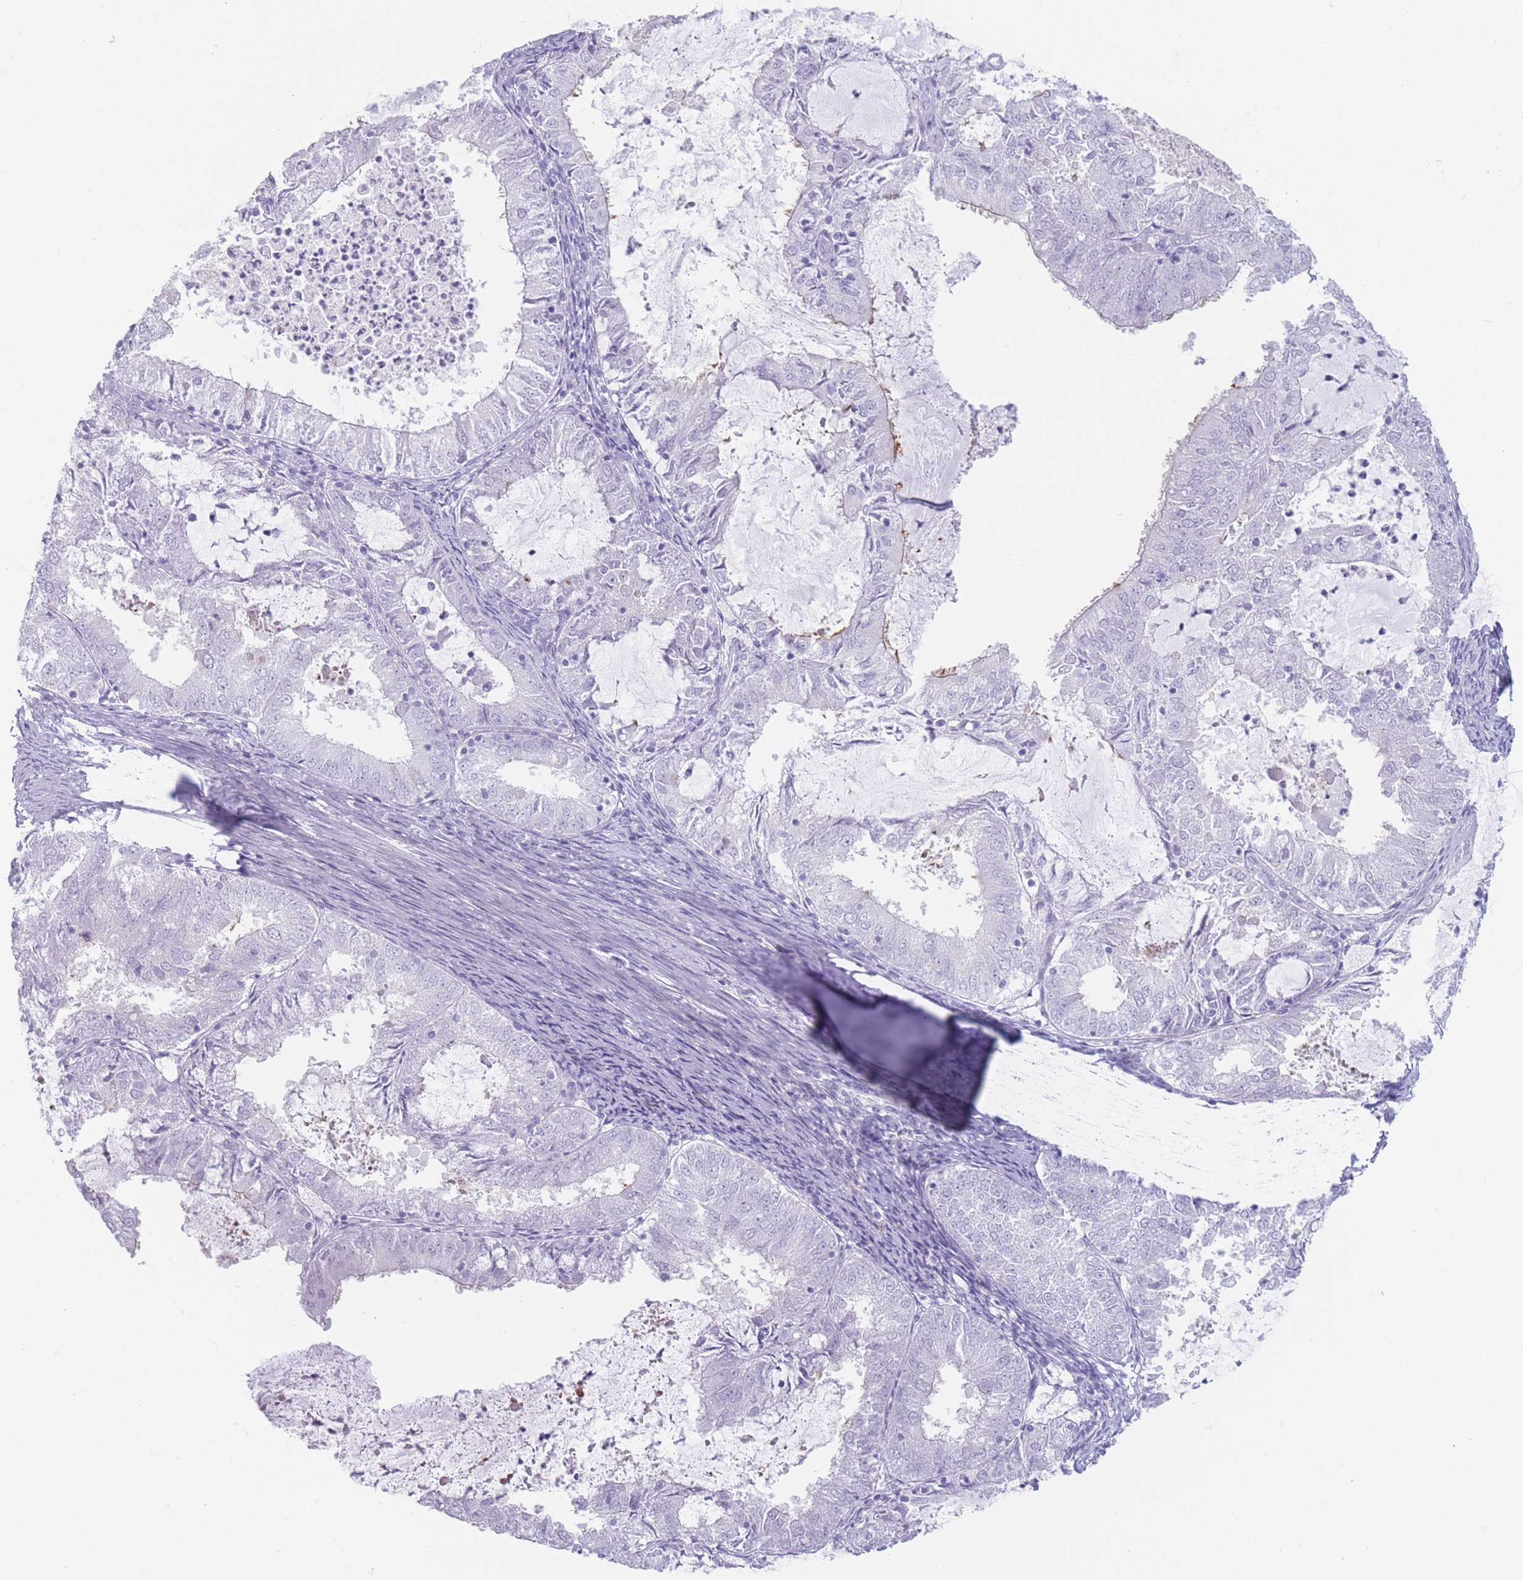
{"staining": {"intensity": "negative", "quantity": "none", "location": "none"}, "tissue": "endometrial cancer", "cell_type": "Tumor cells", "image_type": "cancer", "snomed": [{"axis": "morphology", "description": "Adenocarcinoma, NOS"}, {"axis": "topography", "description": "Endometrium"}], "caption": "Image shows no significant protein positivity in tumor cells of adenocarcinoma (endometrial).", "gene": "IFNA6", "patient": {"sex": "female", "age": 57}}